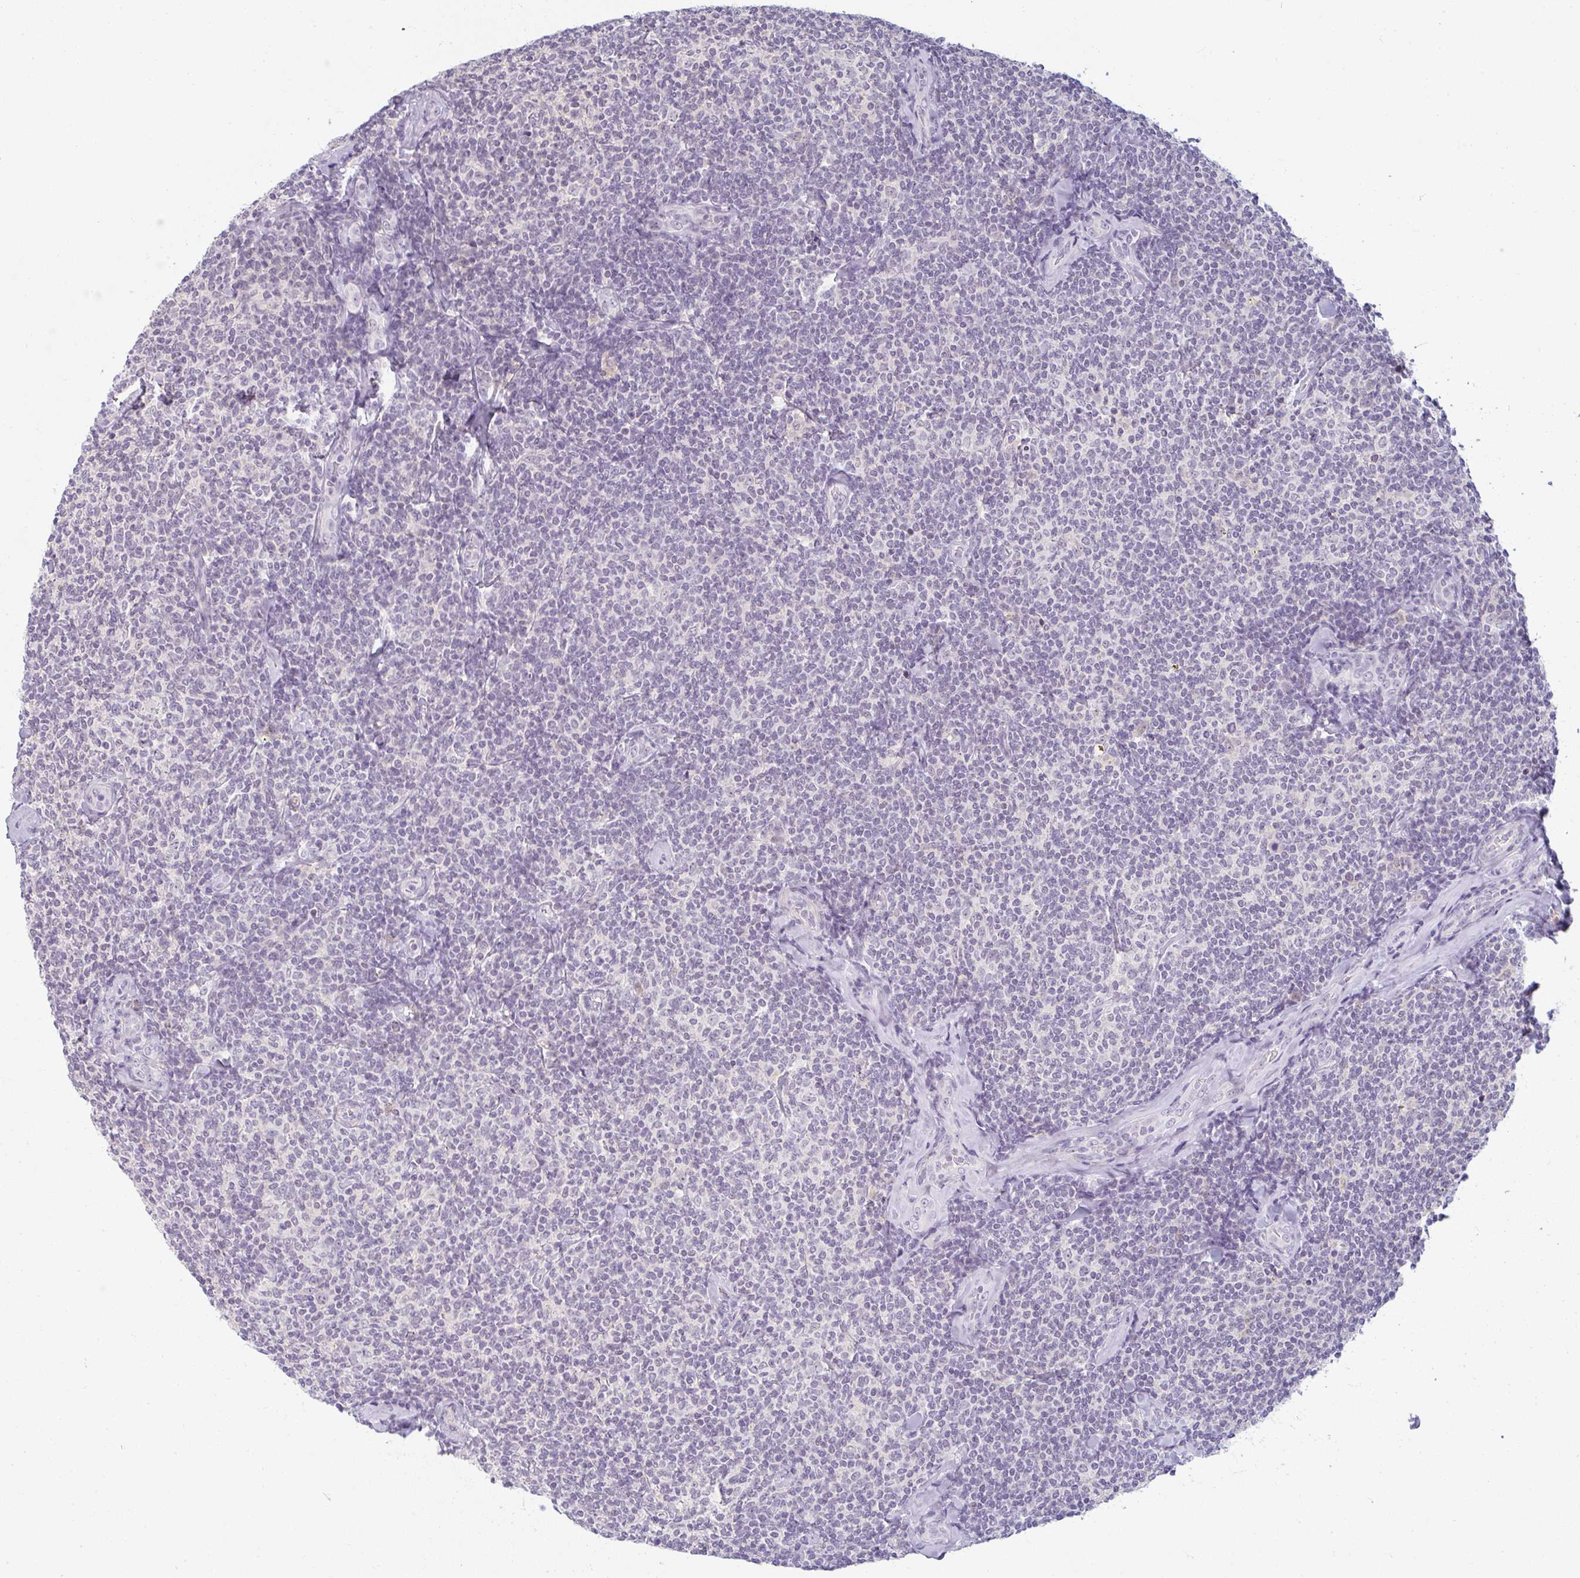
{"staining": {"intensity": "negative", "quantity": "none", "location": "none"}, "tissue": "lymphoma", "cell_type": "Tumor cells", "image_type": "cancer", "snomed": [{"axis": "morphology", "description": "Malignant lymphoma, non-Hodgkin's type, Low grade"}, {"axis": "topography", "description": "Lymph node"}], "caption": "IHC image of lymphoma stained for a protein (brown), which reveals no expression in tumor cells. (IHC, brightfield microscopy, high magnification).", "gene": "PPFIA4", "patient": {"sex": "female", "age": 56}}